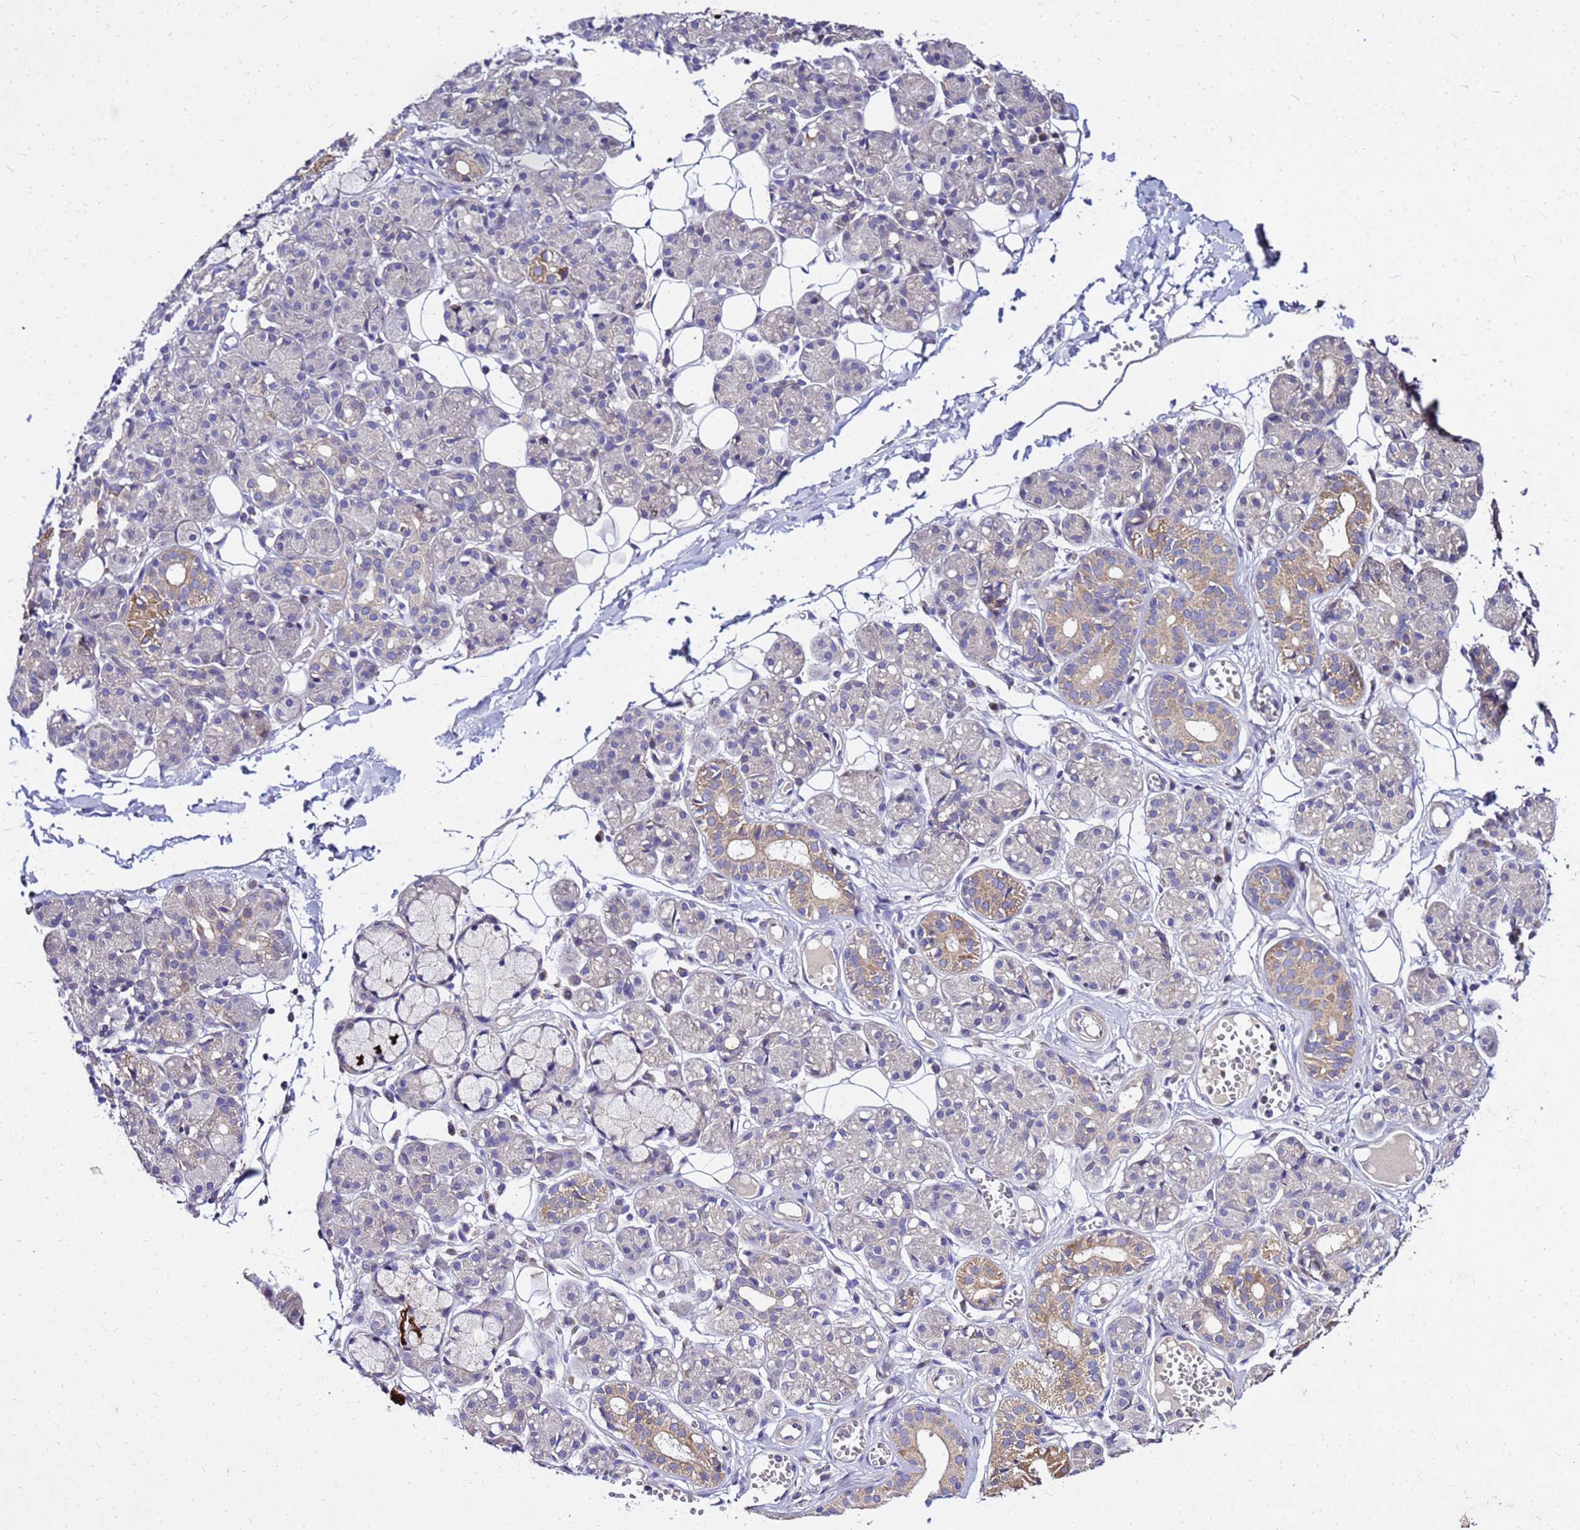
{"staining": {"intensity": "moderate", "quantity": "<25%", "location": "cytoplasmic/membranous"}, "tissue": "salivary gland", "cell_type": "Glandular cells", "image_type": "normal", "snomed": [{"axis": "morphology", "description": "Normal tissue, NOS"}, {"axis": "topography", "description": "Salivary gland"}], "caption": "Protein analysis of benign salivary gland displays moderate cytoplasmic/membranous positivity in about <25% of glandular cells.", "gene": "COX14", "patient": {"sex": "male", "age": 63}}